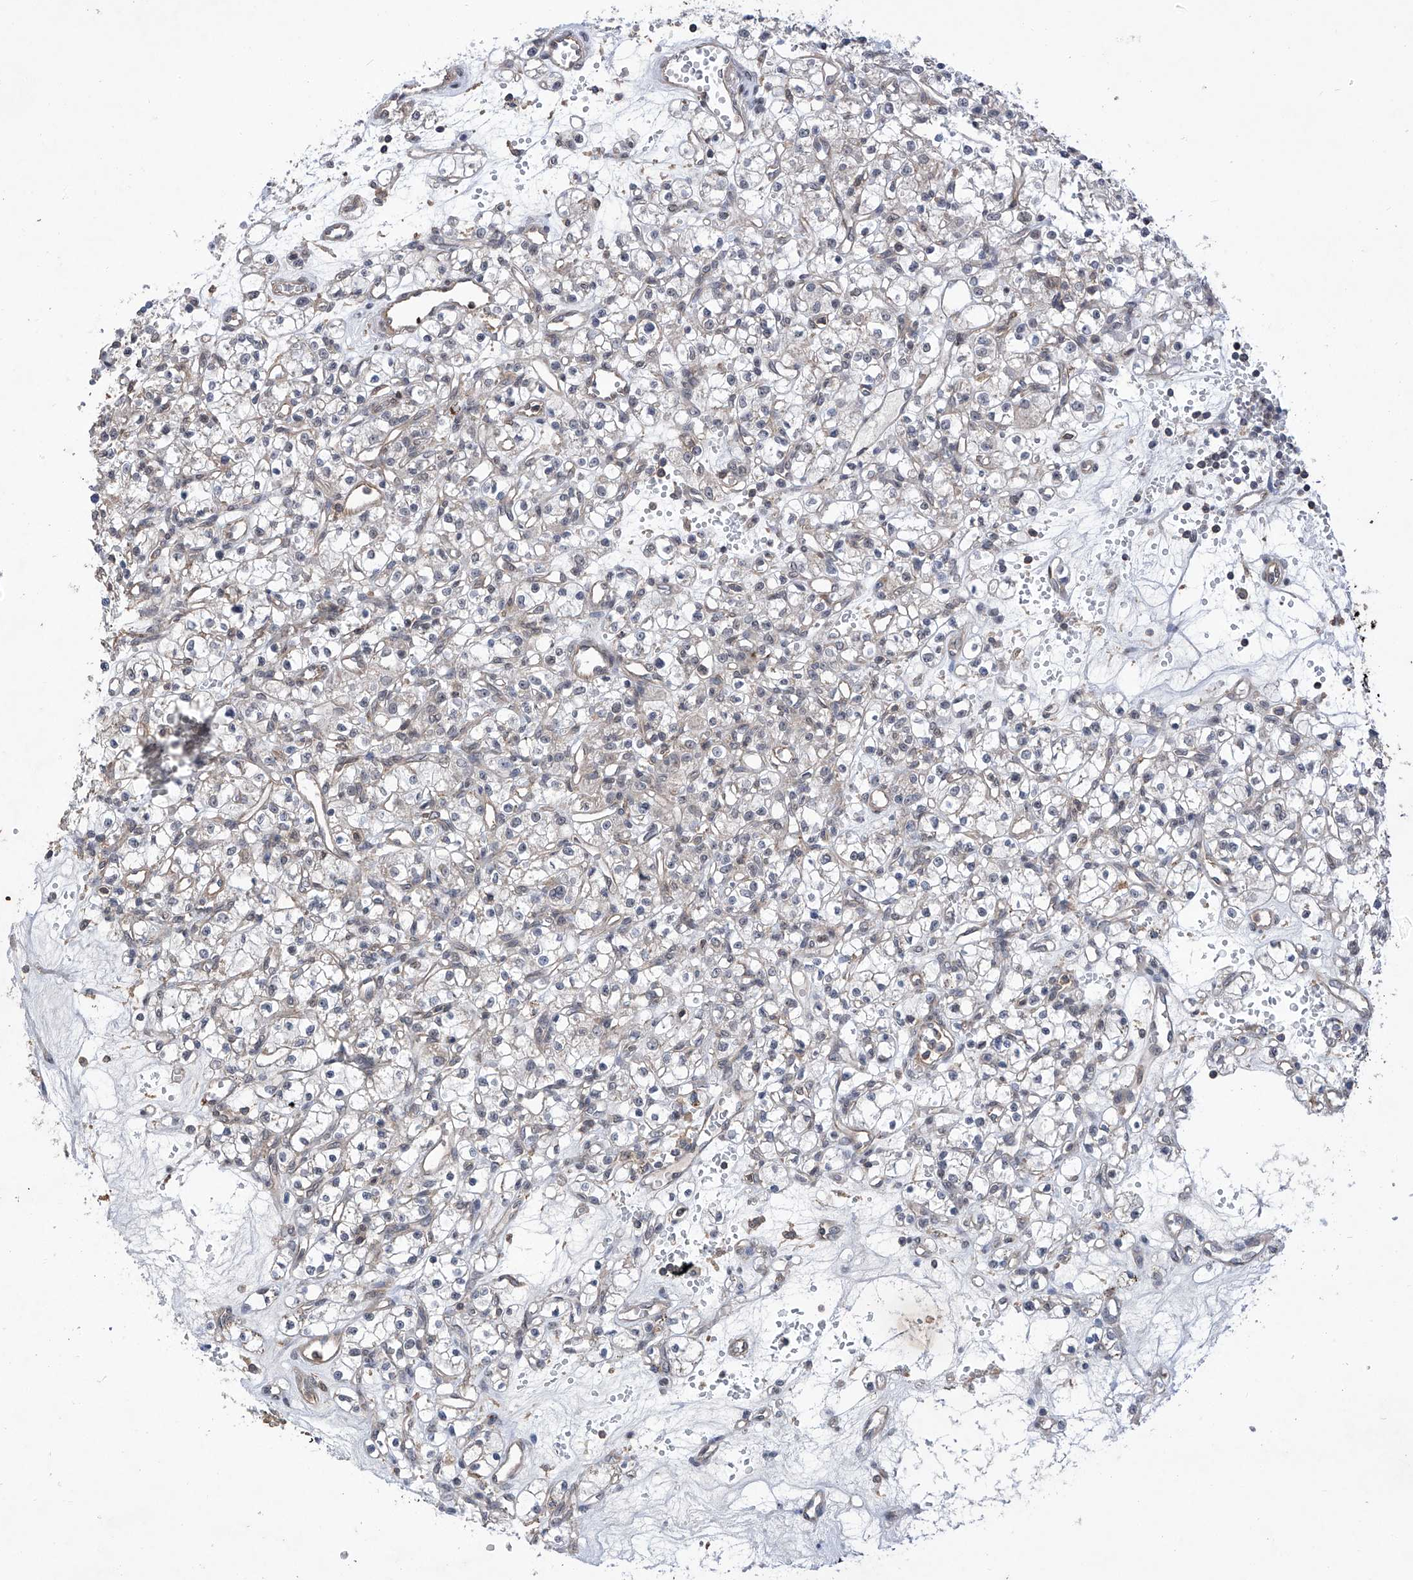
{"staining": {"intensity": "negative", "quantity": "none", "location": "none"}, "tissue": "renal cancer", "cell_type": "Tumor cells", "image_type": "cancer", "snomed": [{"axis": "morphology", "description": "Adenocarcinoma, NOS"}, {"axis": "topography", "description": "Kidney"}], "caption": "This image is of renal adenocarcinoma stained with immunohistochemistry to label a protein in brown with the nuclei are counter-stained blue. There is no expression in tumor cells.", "gene": "KIFC2", "patient": {"sex": "female", "age": 59}}